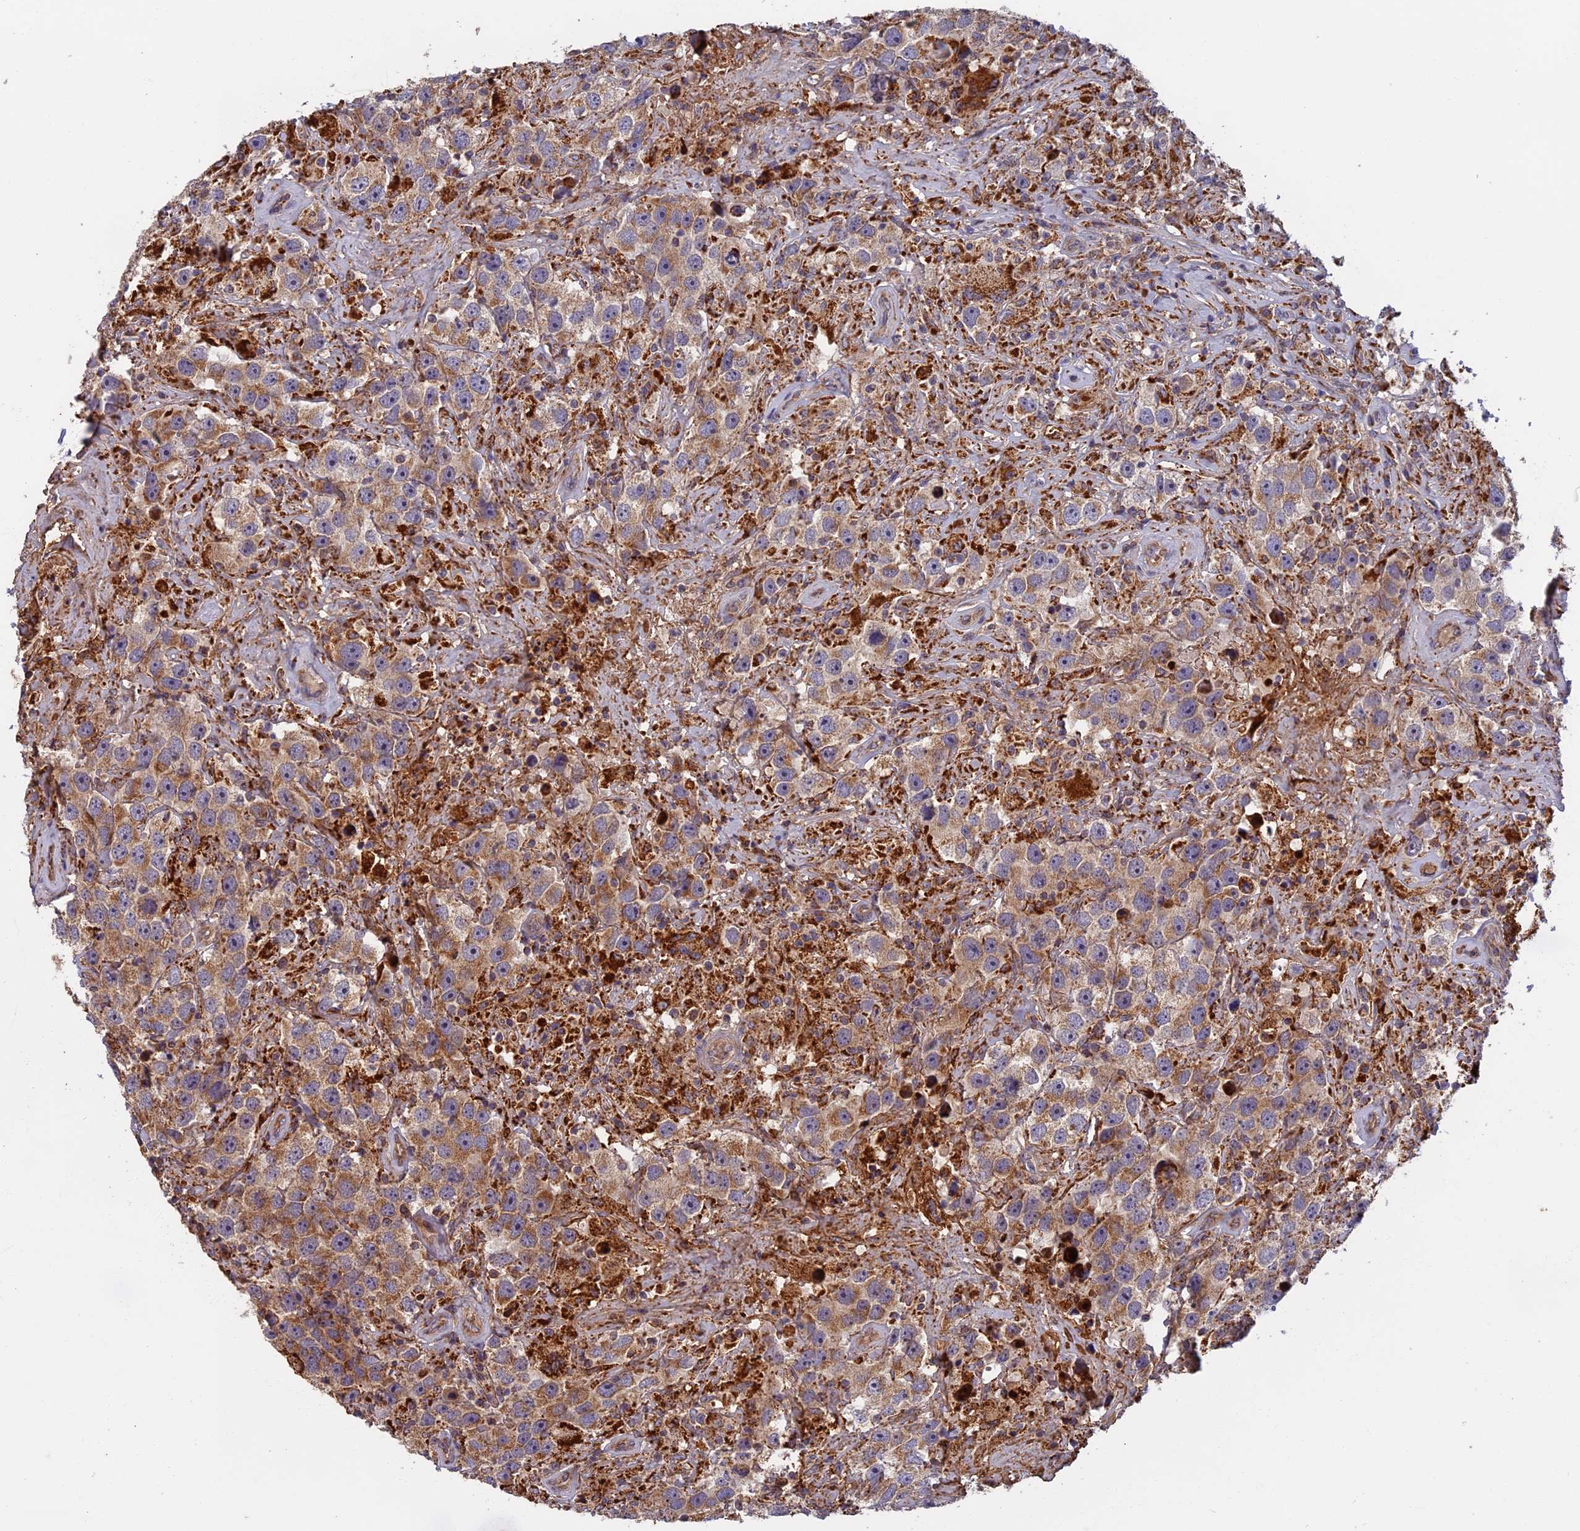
{"staining": {"intensity": "weak", "quantity": ">75%", "location": "cytoplasmic/membranous"}, "tissue": "testis cancer", "cell_type": "Tumor cells", "image_type": "cancer", "snomed": [{"axis": "morphology", "description": "Seminoma, NOS"}, {"axis": "topography", "description": "Testis"}], "caption": "Immunohistochemical staining of human testis cancer reveals weak cytoplasmic/membranous protein expression in about >75% of tumor cells. The protein is shown in brown color, while the nuclei are stained blue.", "gene": "EDAR", "patient": {"sex": "male", "age": 49}}